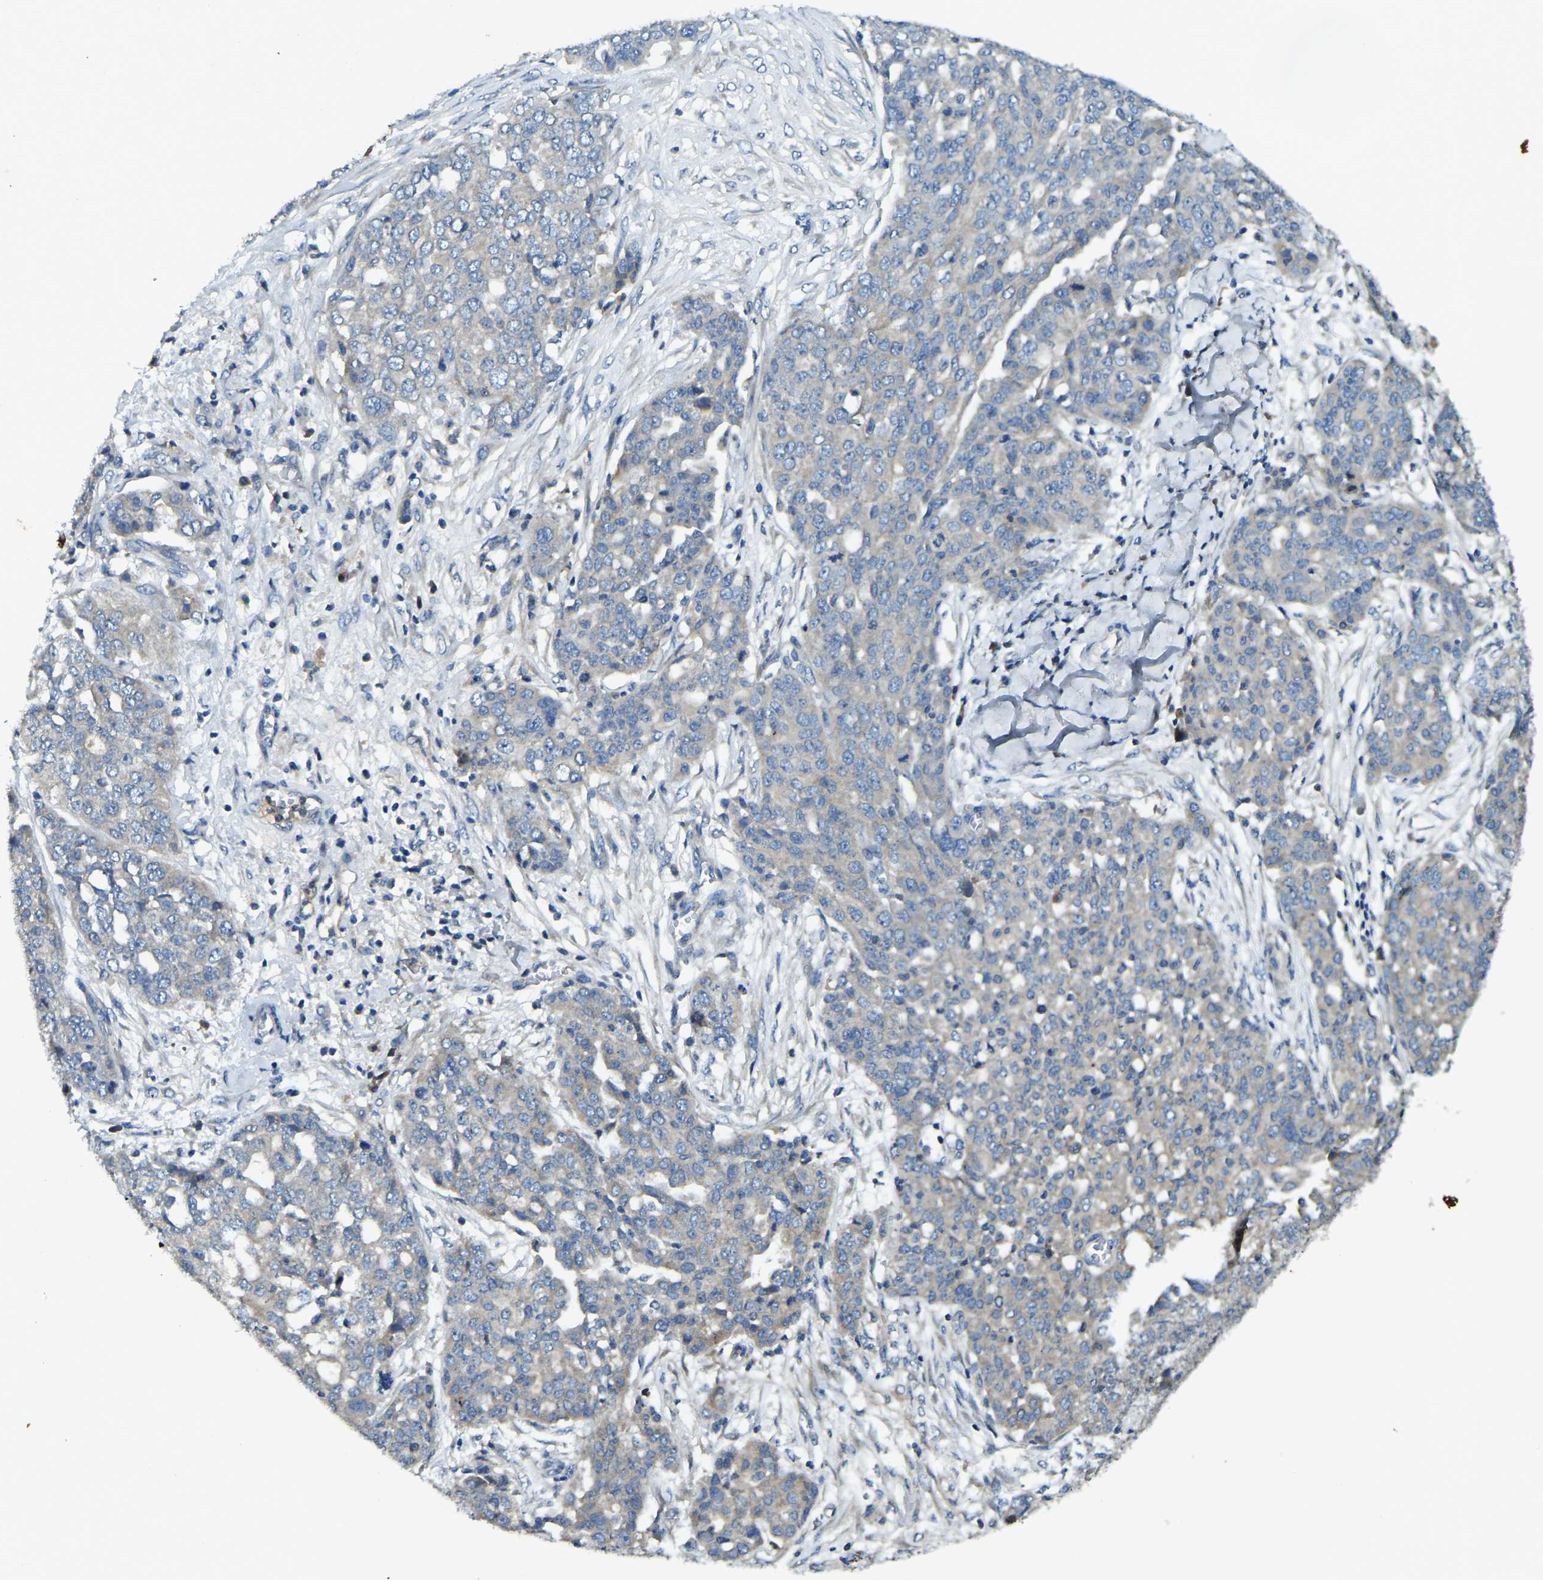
{"staining": {"intensity": "negative", "quantity": "none", "location": "none"}, "tissue": "ovarian cancer", "cell_type": "Tumor cells", "image_type": "cancer", "snomed": [{"axis": "morphology", "description": "Cystadenocarcinoma, serous, NOS"}, {"axis": "topography", "description": "Soft tissue"}, {"axis": "topography", "description": "Ovary"}], "caption": "High power microscopy photomicrograph of an immunohistochemistry (IHC) photomicrograph of ovarian cancer, revealing no significant staining in tumor cells.", "gene": "ATP8B1", "patient": {"sex": "female", "age": 57}}